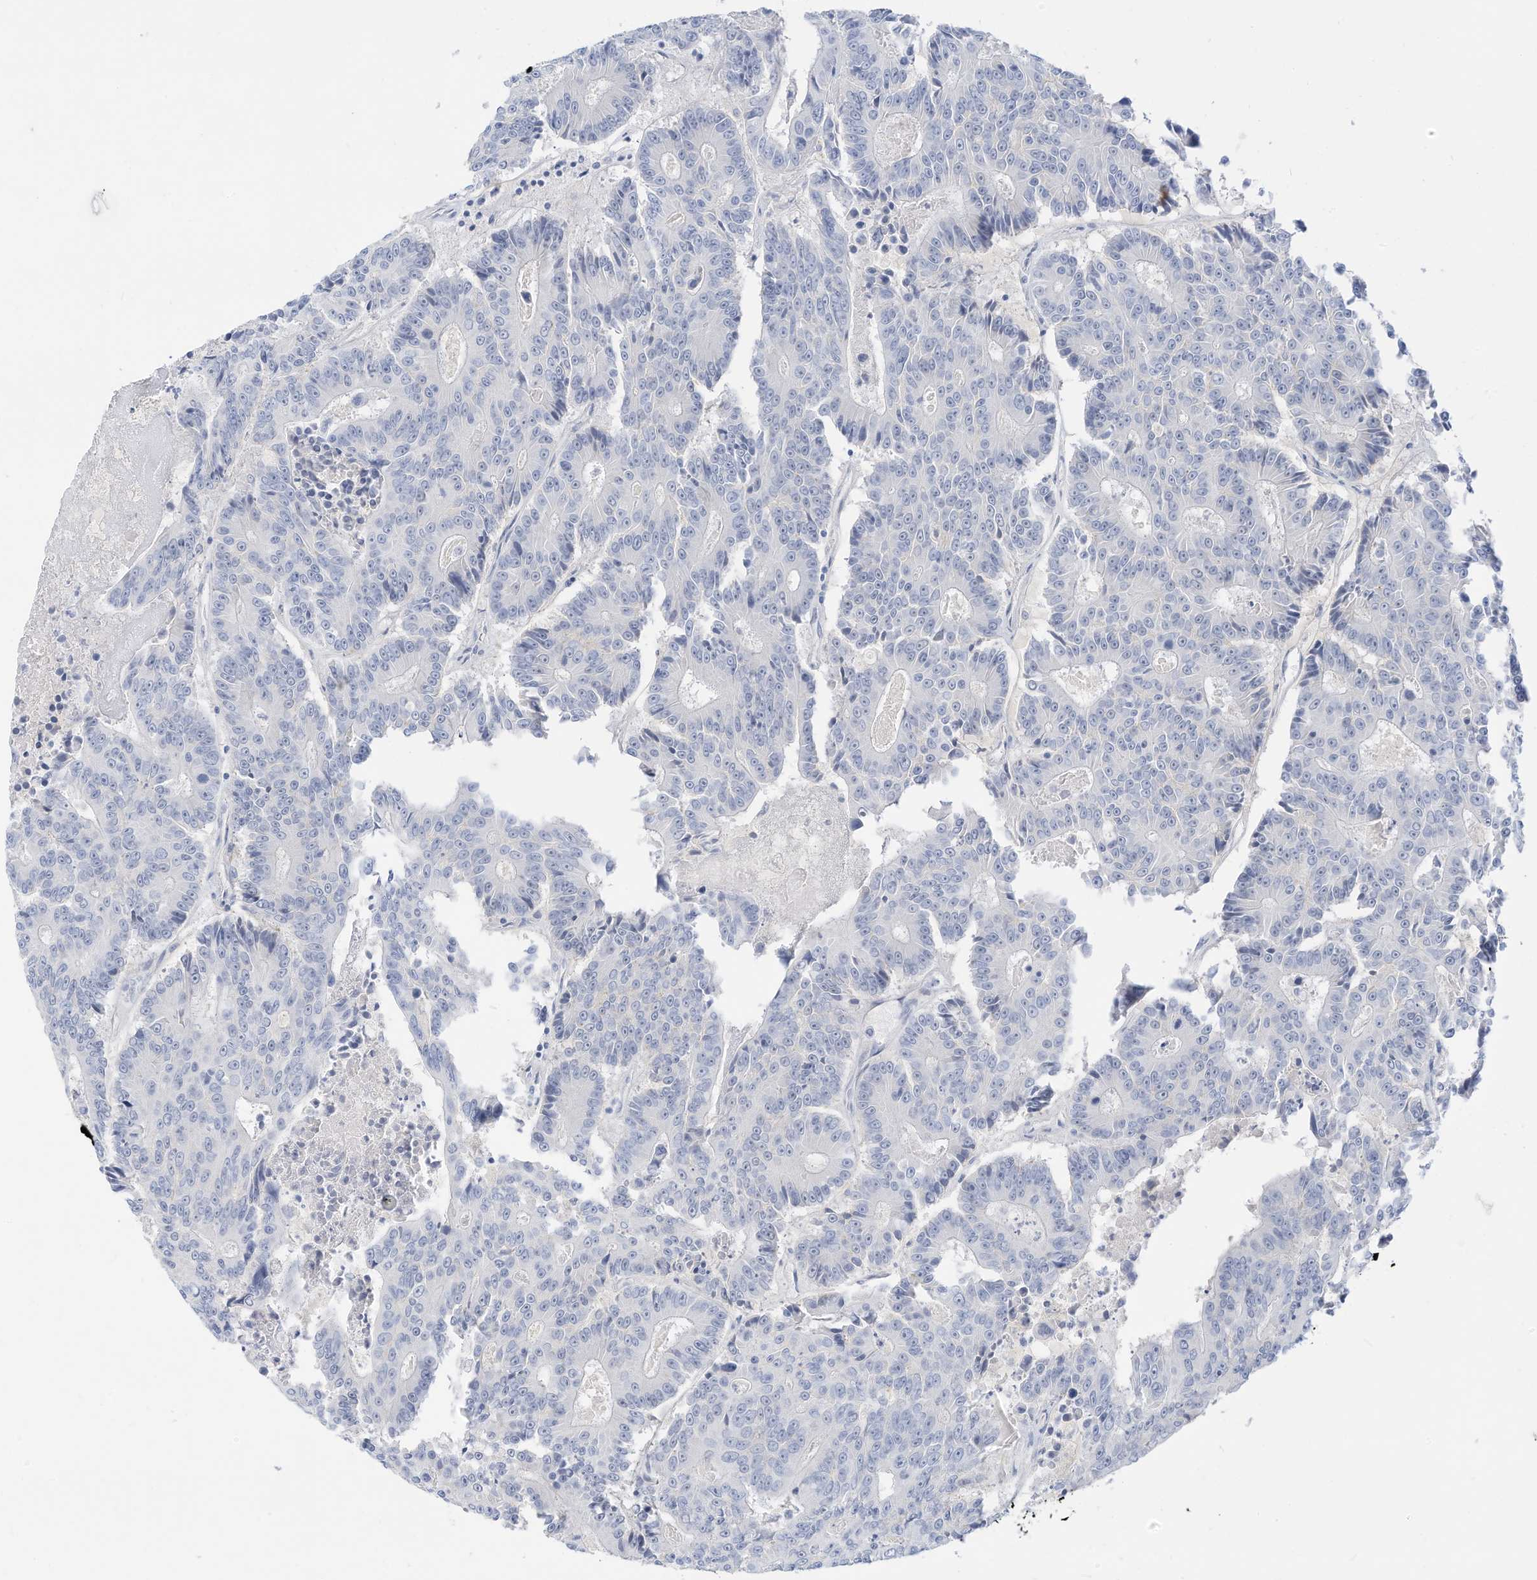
{"staining": {"intensity": "negative", "quantity": "none", "location": "none"}, "tissue": "colorectal cancer", "cell_type": "Tumor cells", "image_type": "cancer", "snomed": [{"axis": "morphology", "description": "Adenocarcinoma, NOS"}, {"axis": "topography", "description": "Colon"}], "caption": "IHC histopathology image of neoplastic tissue: human colorectal adenocarcinoma stained with DAB reveals no significant protein staining in tumor cells. (Immunohistochemistry (ihc), brightfield microscopy, high magnification).", "gene": "SPOCD1", "patient": {"sex": "male", "age": 83}}